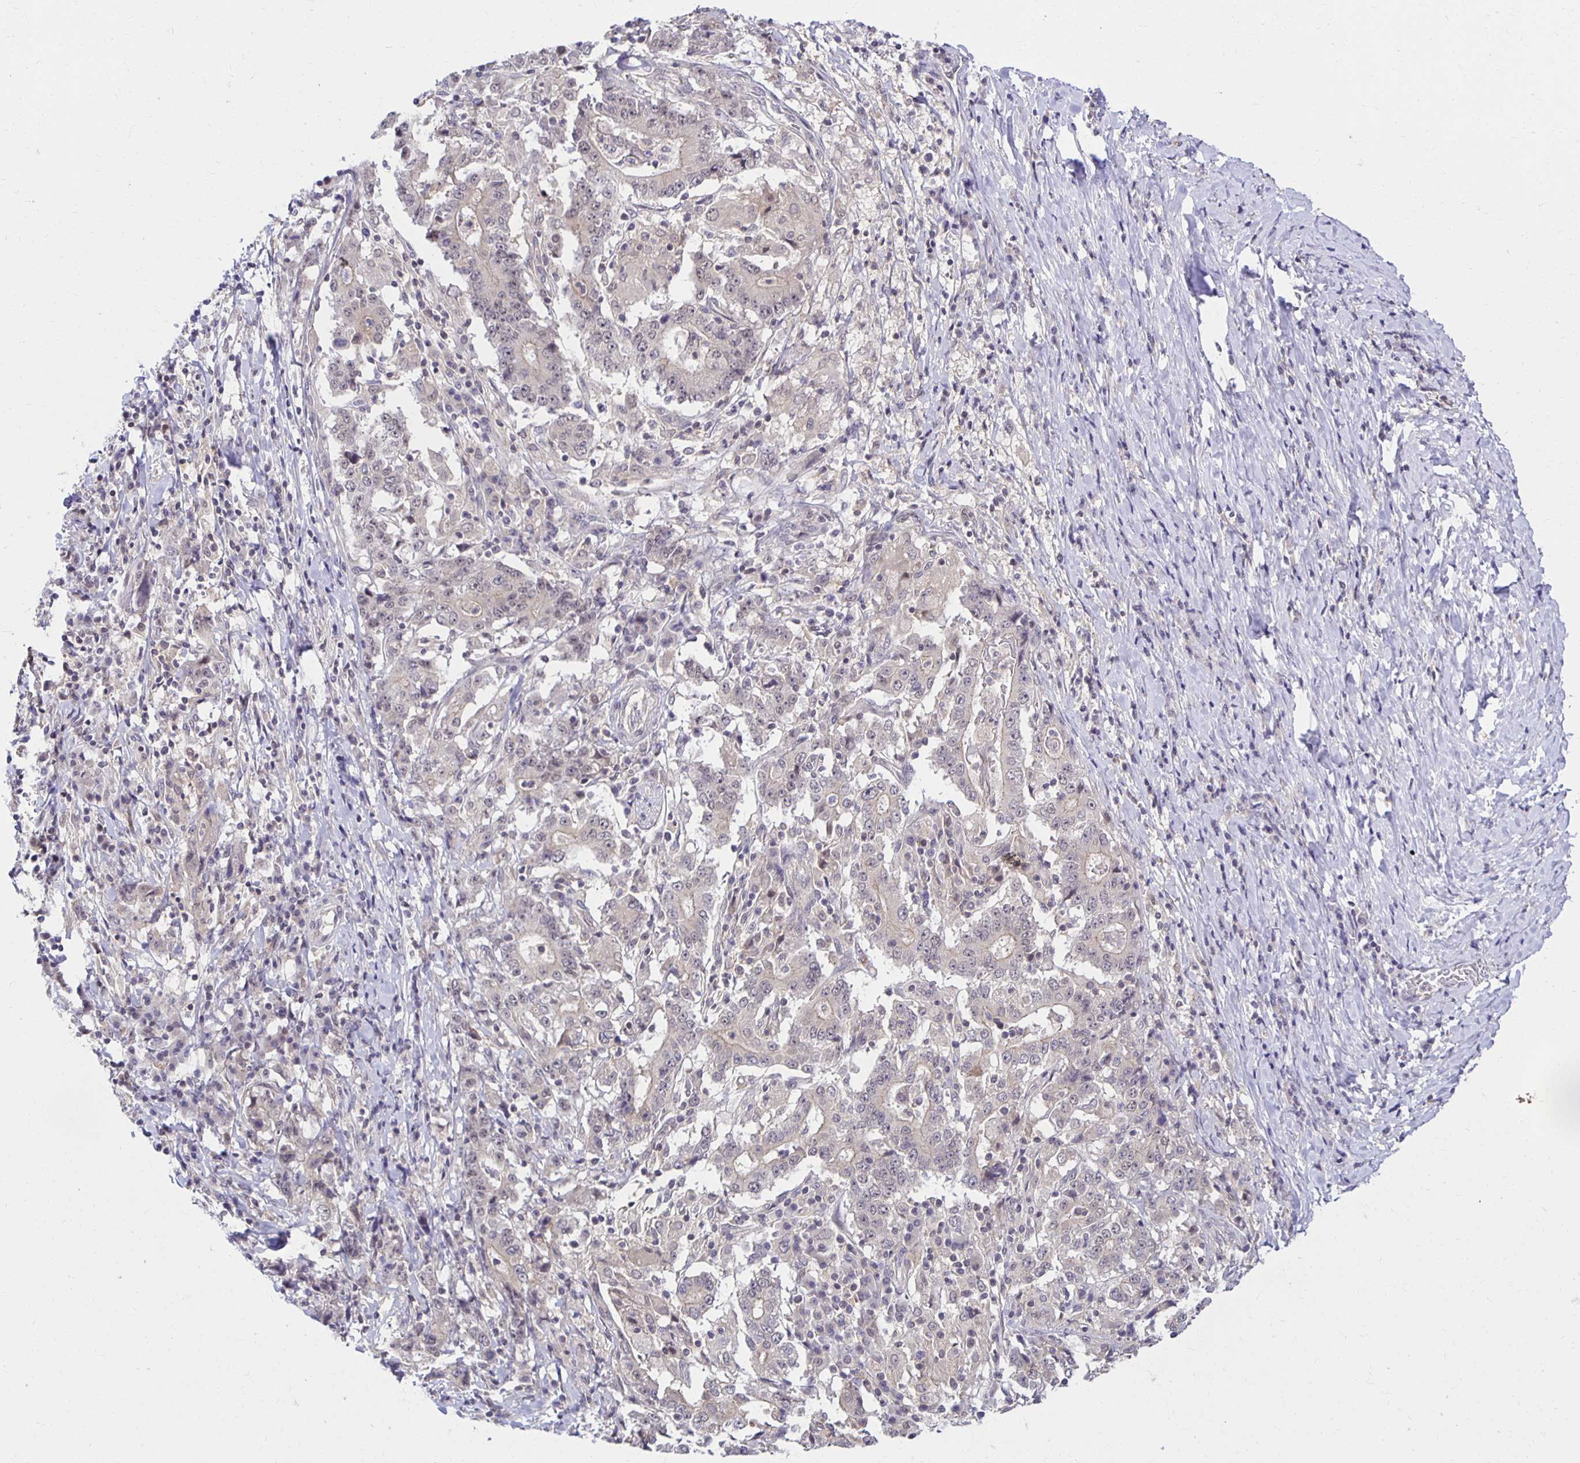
{"staining": {"intensity": "negative", "quantity": "none", "location": "none"}, "tissue": "stomach cancer", "cell_type": "Tumor cells", "image_type": "cancer", "snomed": [{"axis": "morphology", "description": "Normal tissue, NOS"}, {"axis": "morphology", "description": "Adenocarcinoma, NOS"}, {"axis": "topography", "description": "Stomach, upper"}, {"axis": "topography", "description": "Stomach"}], "caption": "Immunohistochemical staining of human adenocarcinoma (stomach) displays no significant expression in tumor cells. (Immunohistochemistry (ihc), brightfield microscopy, high magnification).", "gene": "MIEN1", "patient": {"sex": "male", "age": 59}}